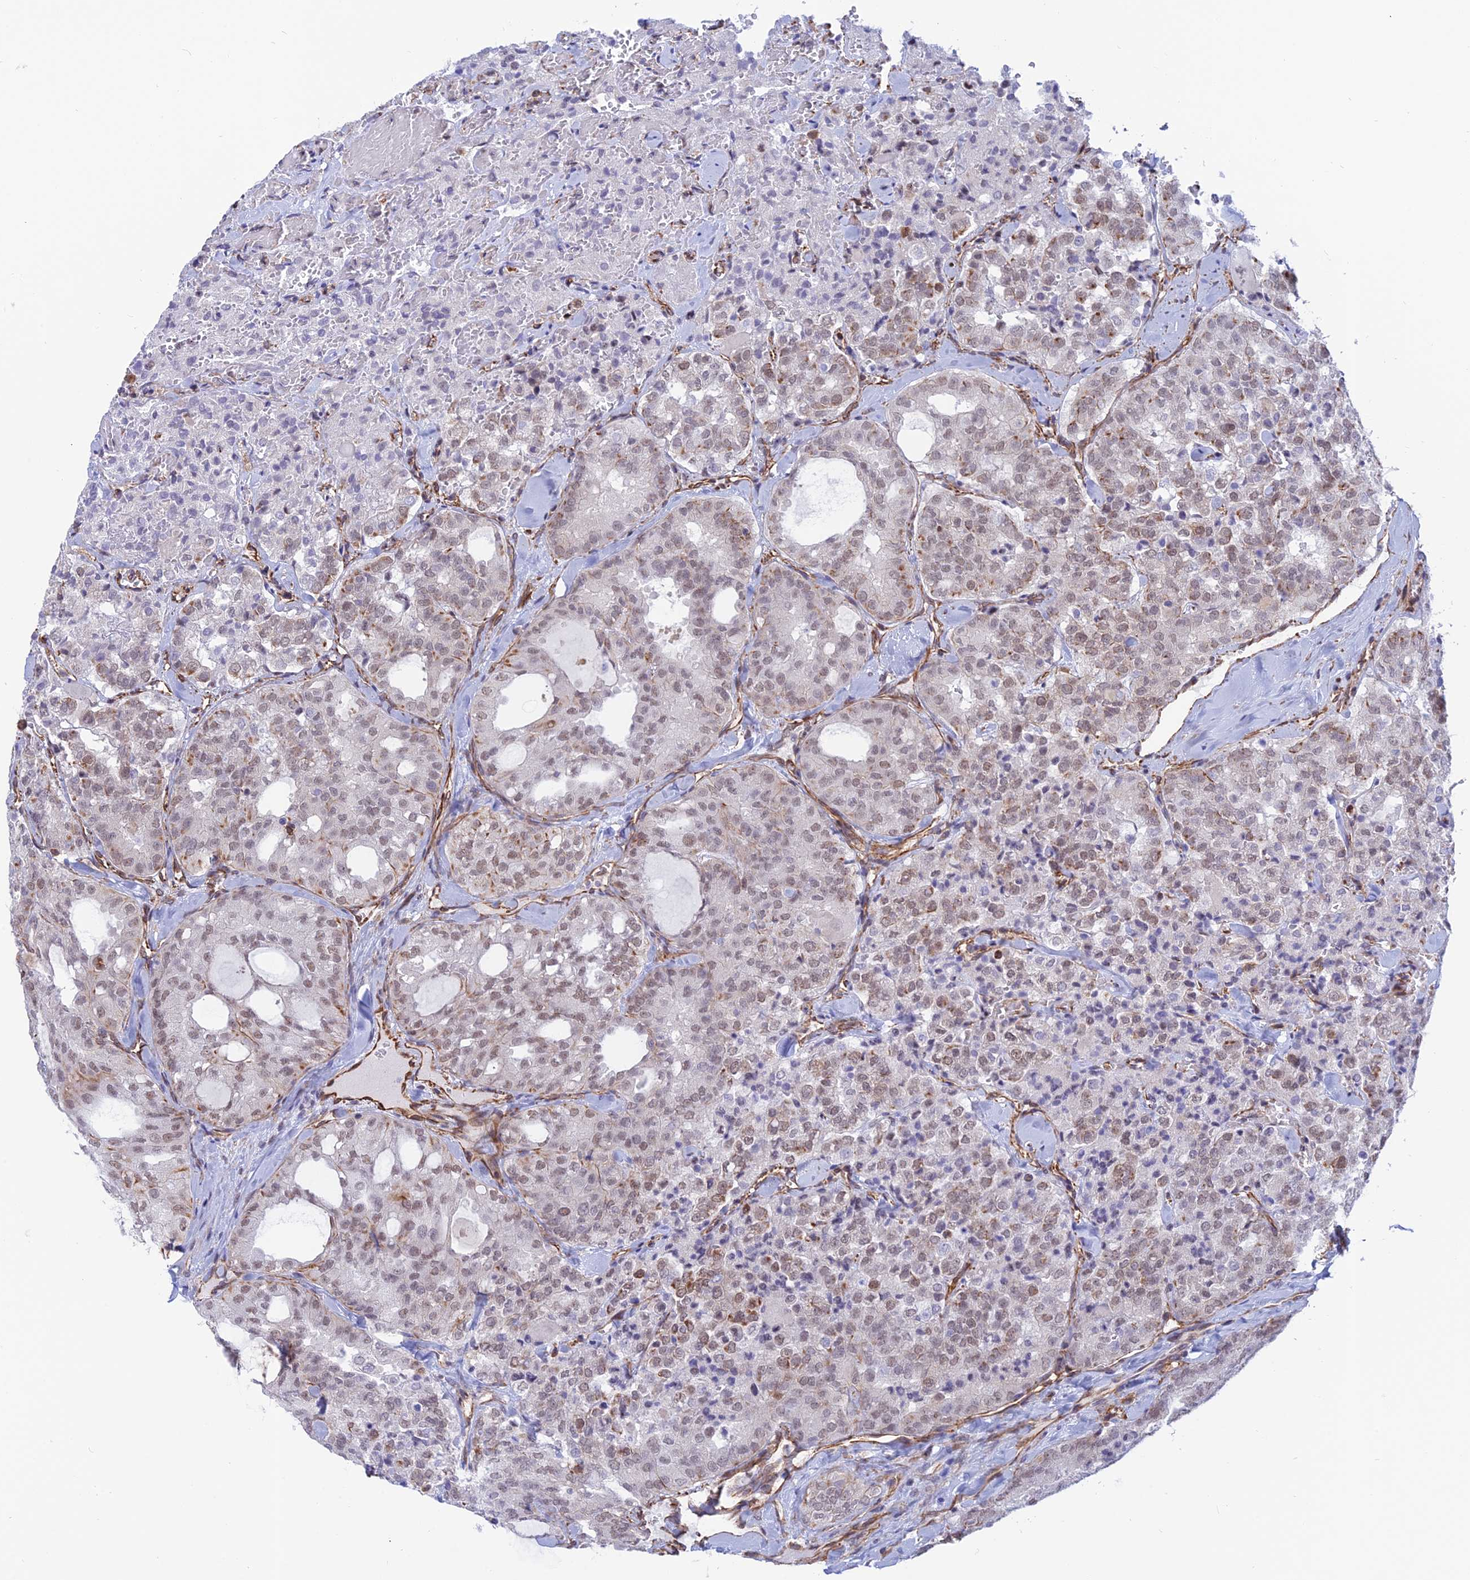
{"staining": {"intensity": "weak", "quantity": "25%-75%", "location": "nuclear"}, "tissue": "thyroid cancer", "cell_type": "Tumor cells", "image_type": "cancer", "snomed": [{"axis": "morphology", "description": "Follicular adenoma carcinoma, NOS"}, {"axis": "topography", "description": "Thyroid gland"}], "caption": "Approximately 25%-75% of tumor cells in human thyroid follicular adenoma carcinoma demonstrate weak nuclear protein staining as visualized by brown immunohistochemical staining.", "gene": "PAGR1", "patient": {"sex": "male", "age": 75}}